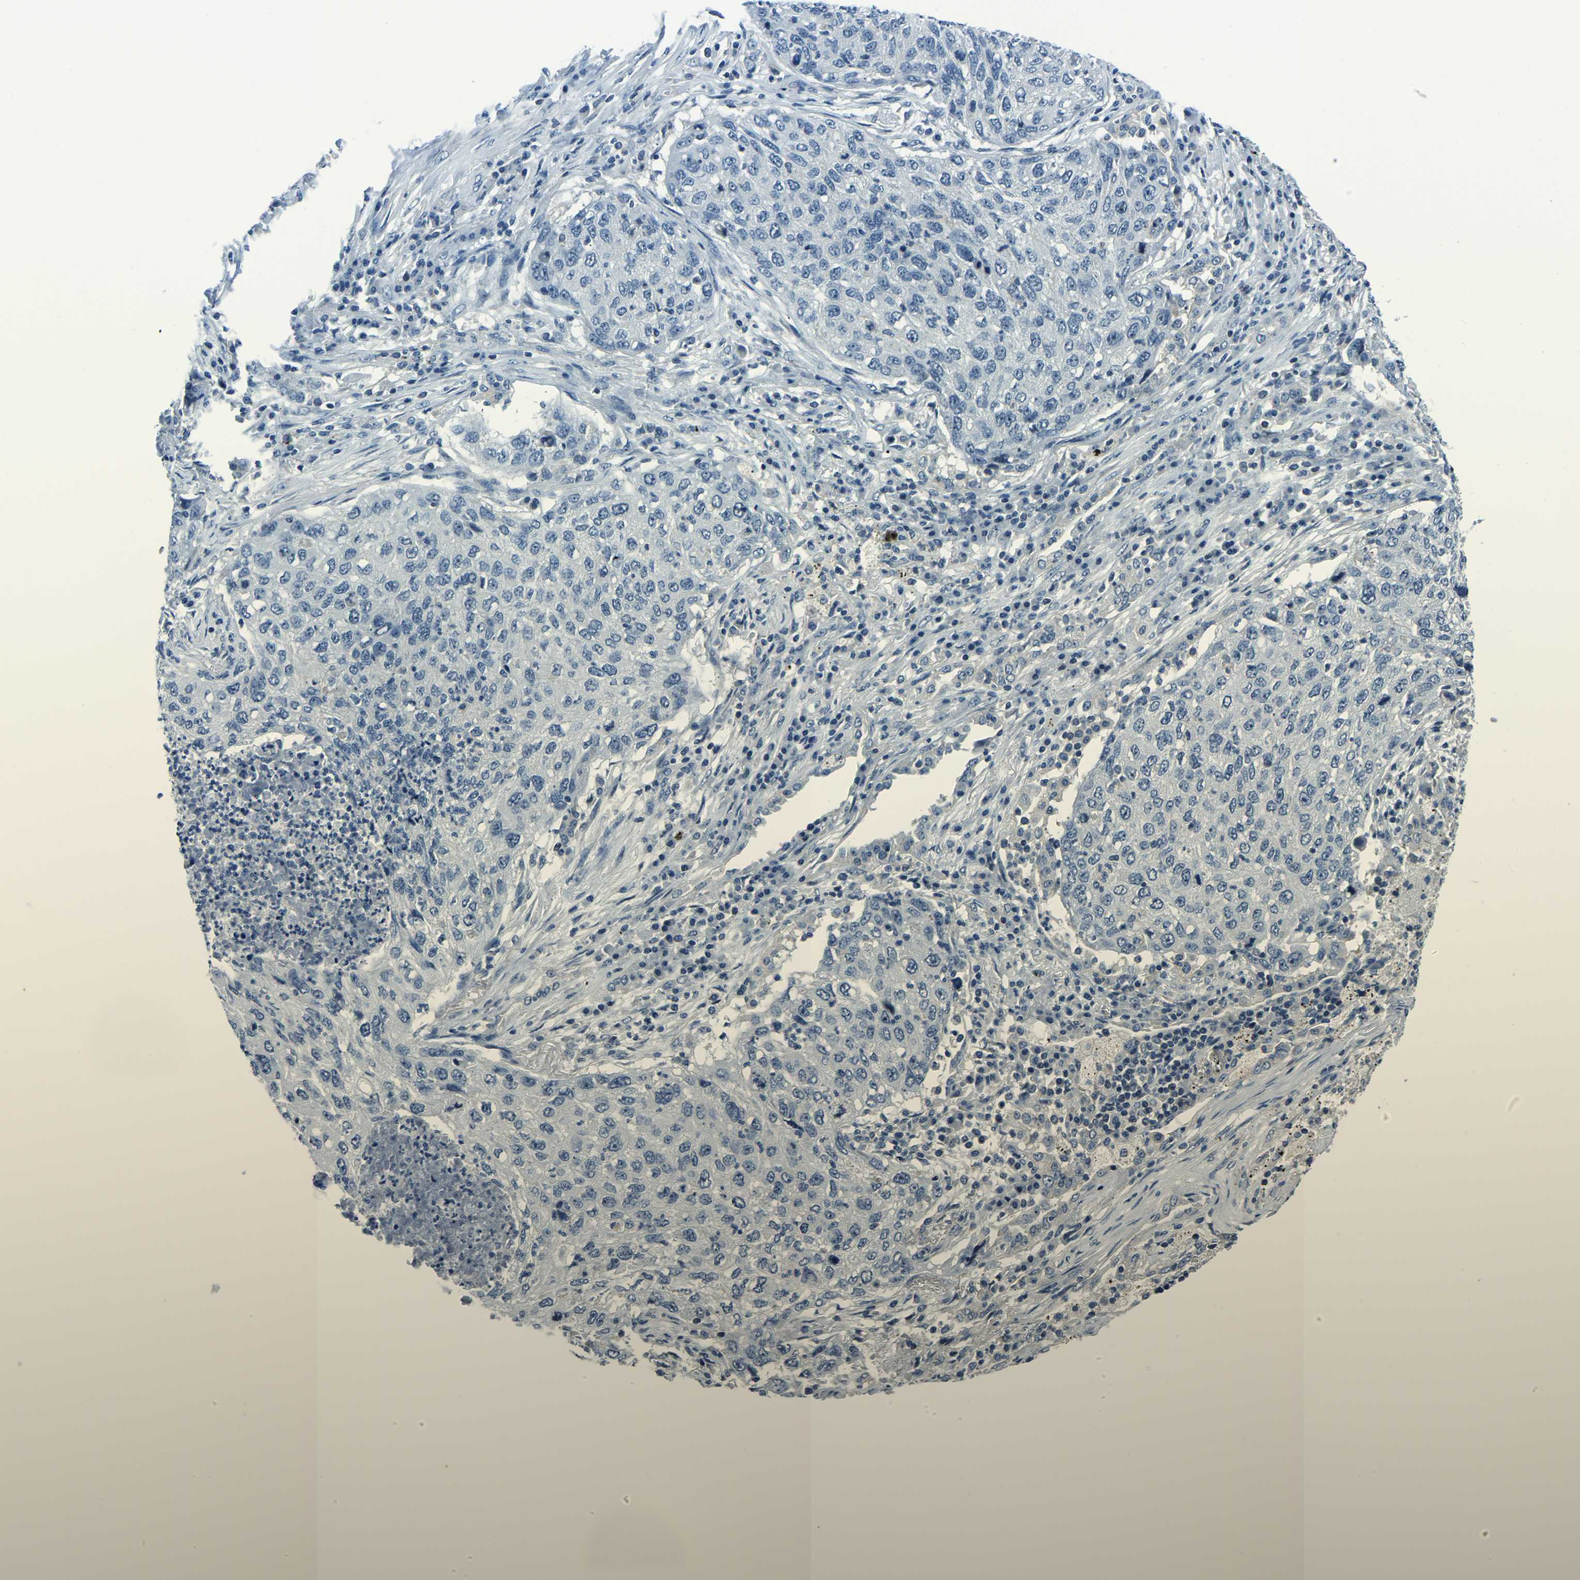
{"staining": {"intensity": "negative", "quantity": "none", "location": "none"}, "tissue": "lung cancer", "cell_type": "Tumor cells", "image_type": "cancer", "snomed": [{"axis": "morphology", "description": "Squamous cell carcinoma, NOS"}, {"axis": "topography", "description": "Lung"}], "caption": "A photomicrograph of human lung cancer is negative for staining in tumor cells.", "gene": "RRP1", "patient": {"sex": "female", "age": 63}}